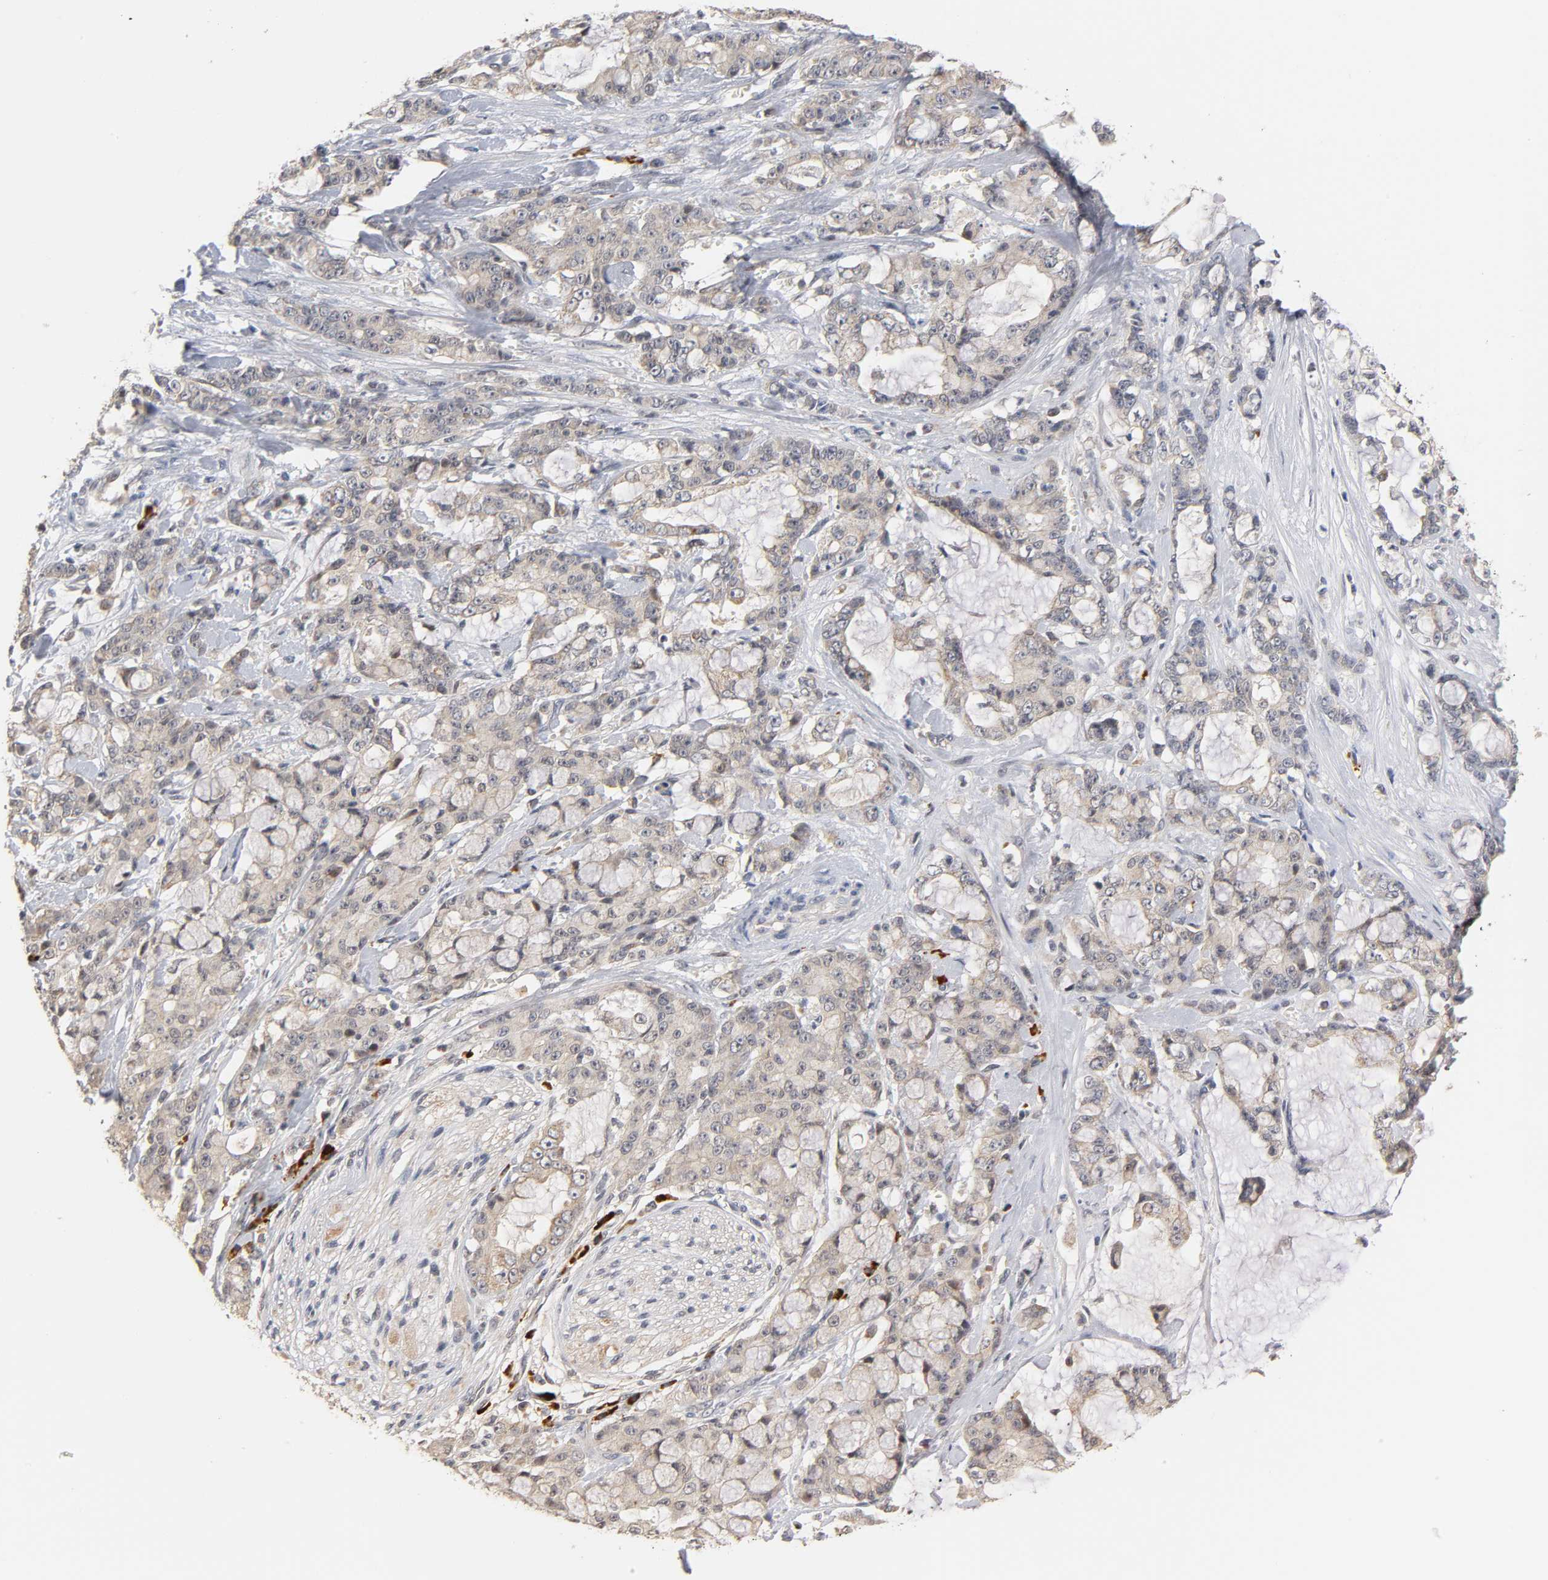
{"staining": {"intensity": "moderate", "quantity": ">75%", "location": "cytoplasmic/membranous"}, "tissue": "pancreatic cancer", "cell_type": "Tumor cells", "image_type": "cancer", "snomed": [{"axis": "morphology", "description": "Adenocarcinoma, NOS"}, {"axis": "topography", "description": "Pancreas"}], "caption": "Moderate cytoplasmic/membranous positivity is seen in about >75% of tumor cells in pancreatic cancer (adenocarcinoma). (DAB IHC with brightfield microscopy, high magnification).", "gene": "GSTZ1", "patient": {"sex": "female", "age": 73}}